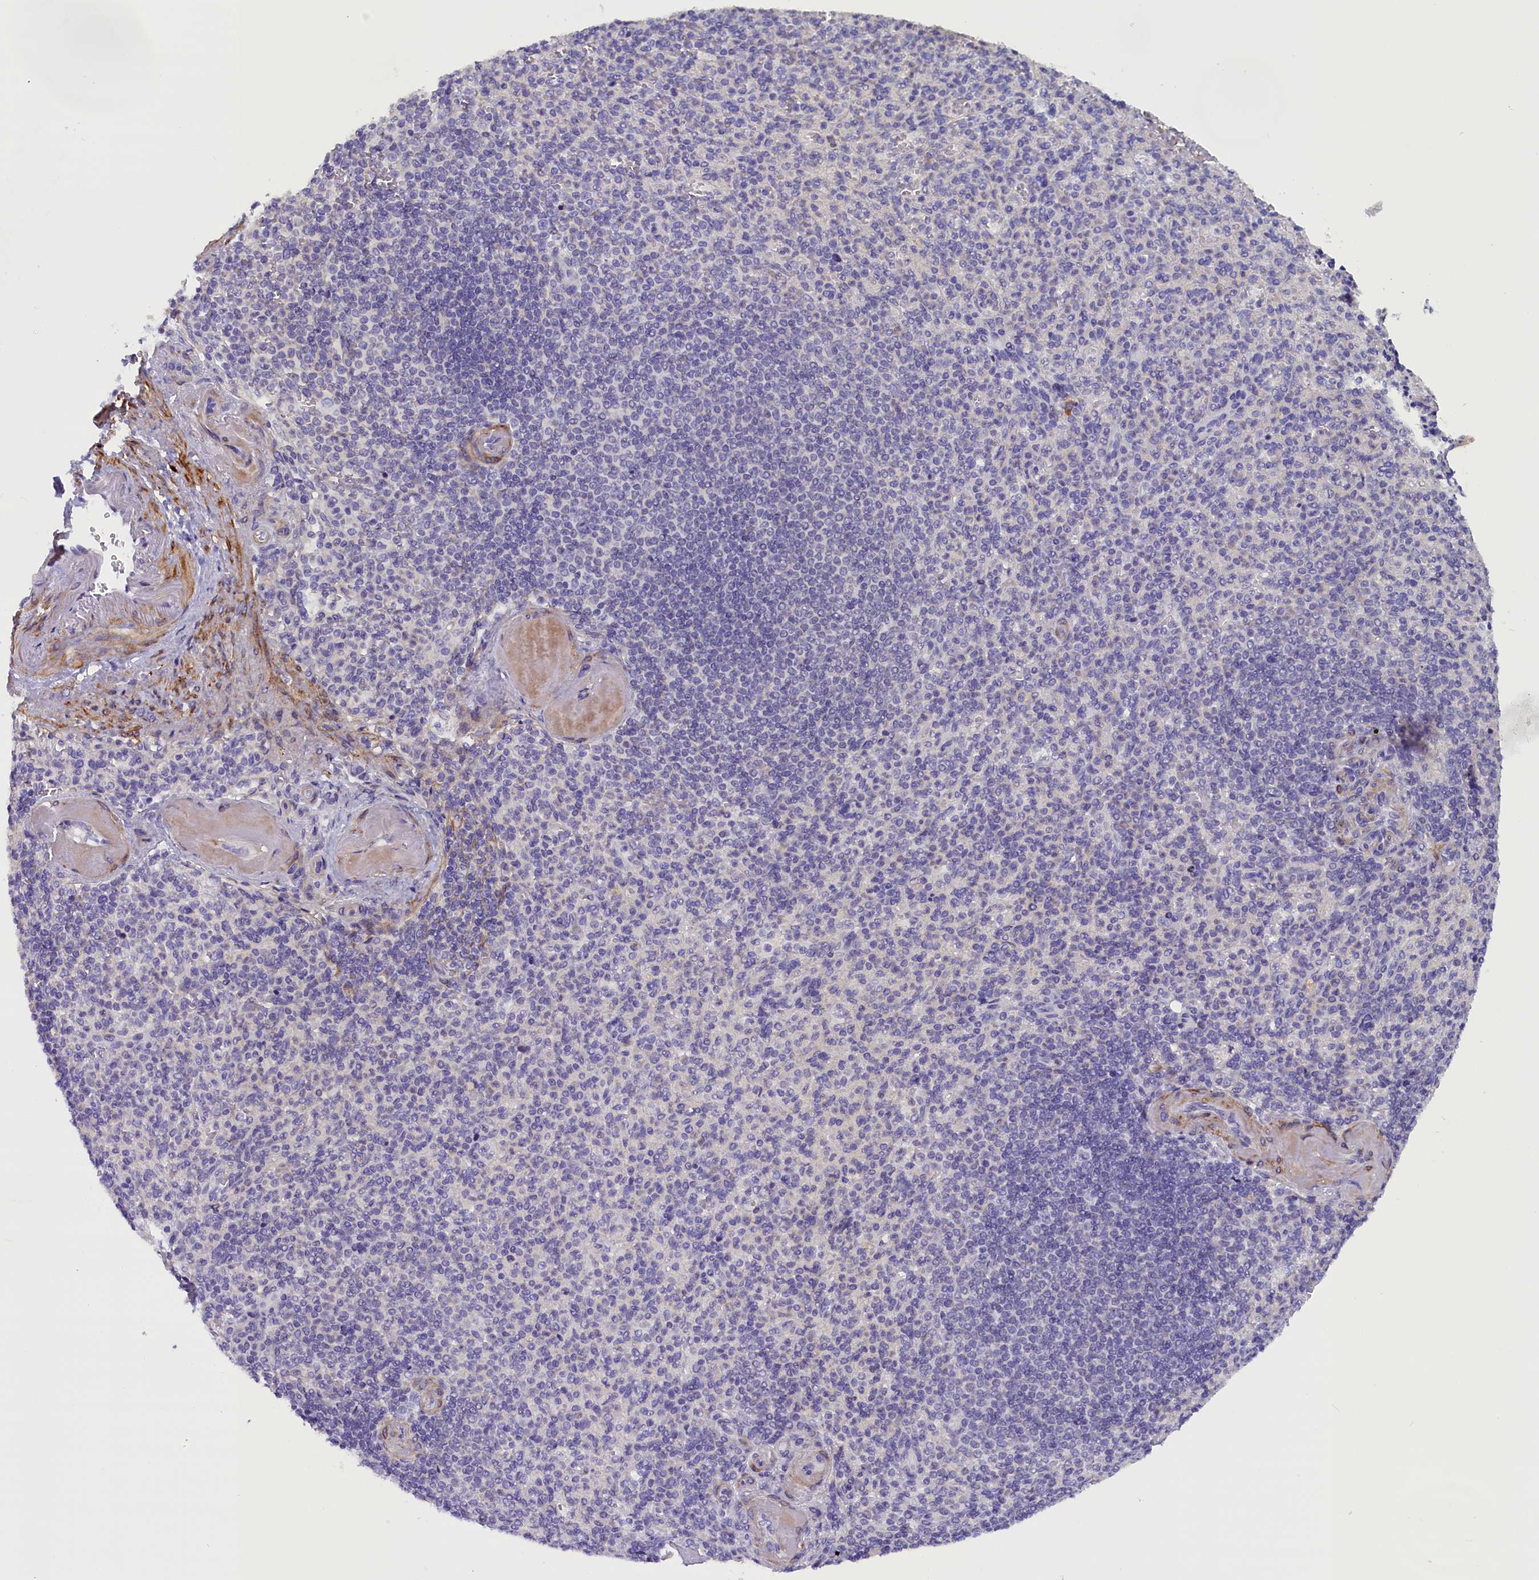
{"staining": {"intensity": "negative", "quantity": "none", "location": "none"}, "tissue": "spleen", "cell_type": "Cells in red pulp", "image_type": "normal", "snomed": [{"axis": "morphology", "description": "Normal tissue, NOS"}, {"axis": "topography", "description": "Spleen"}], "caption": "An immunohistochemistry (IHC) micrograph of benign spleen is shown. There is no staining in cells in red pulp of spleen.", "gene": "RTTN", "patient": {"sex": "female", "age": 74}}